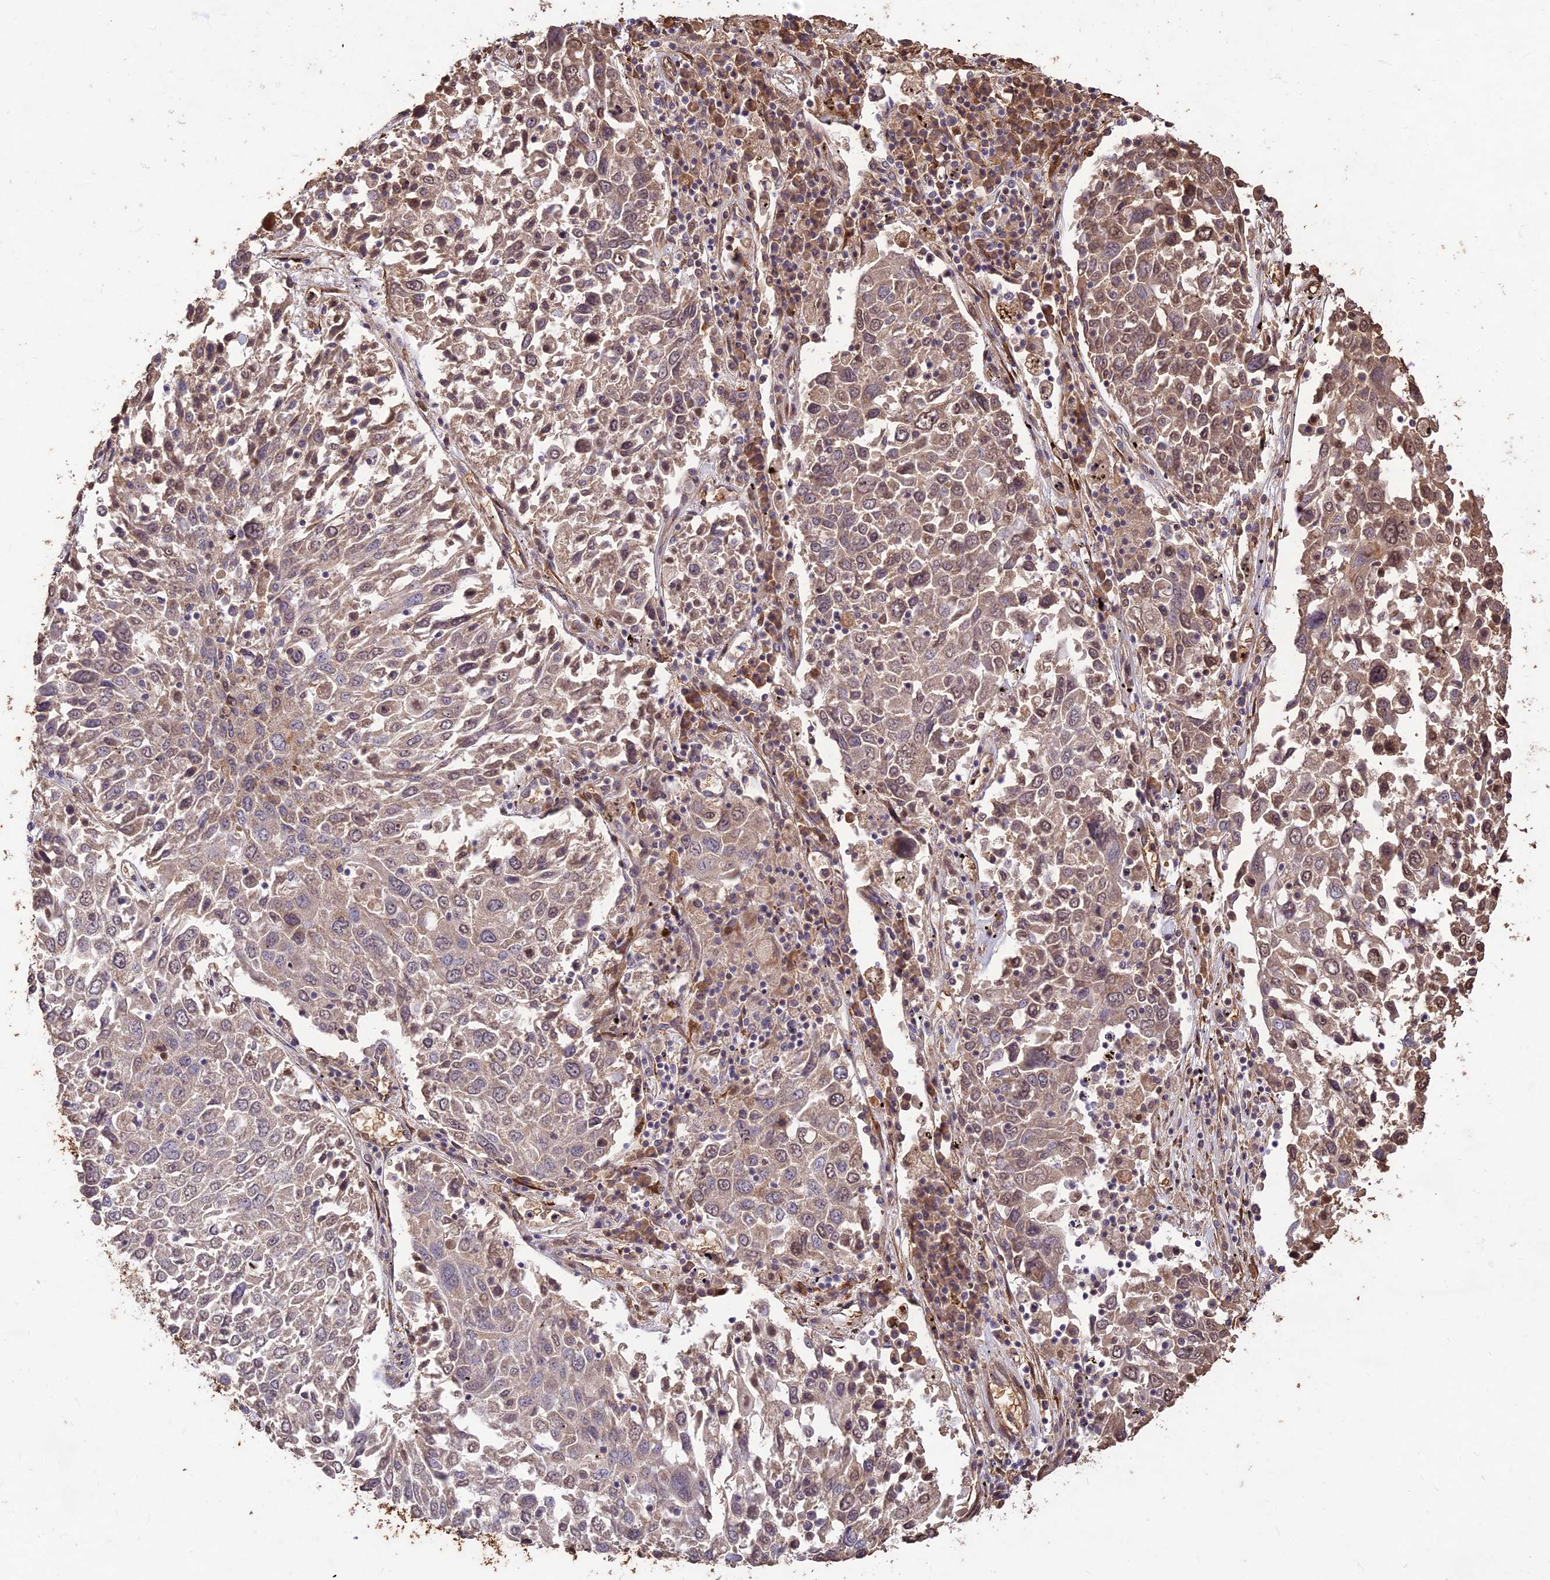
{"staining": {"intensity": "weak", "quantity": ">75%", "location": "cytoplasmic/membranous"}, "tissue": "lung cancer", "cell_type": "Tumor cells", "image_type": "cancer", "snomed": [{"axis": "morphology", "description": "Squamous cell carcinoma, NOS"}, {"axis": "topography", "description": "Lung"}], "caption": "A histopathology image of human squamous cell carcinoma (lung) stained for a protein reveals weak cytoplasmic/membranous brown staining in tumor cells.", "gene": "PPP1R11", "patient": {"sex": "male", "age": 65}}